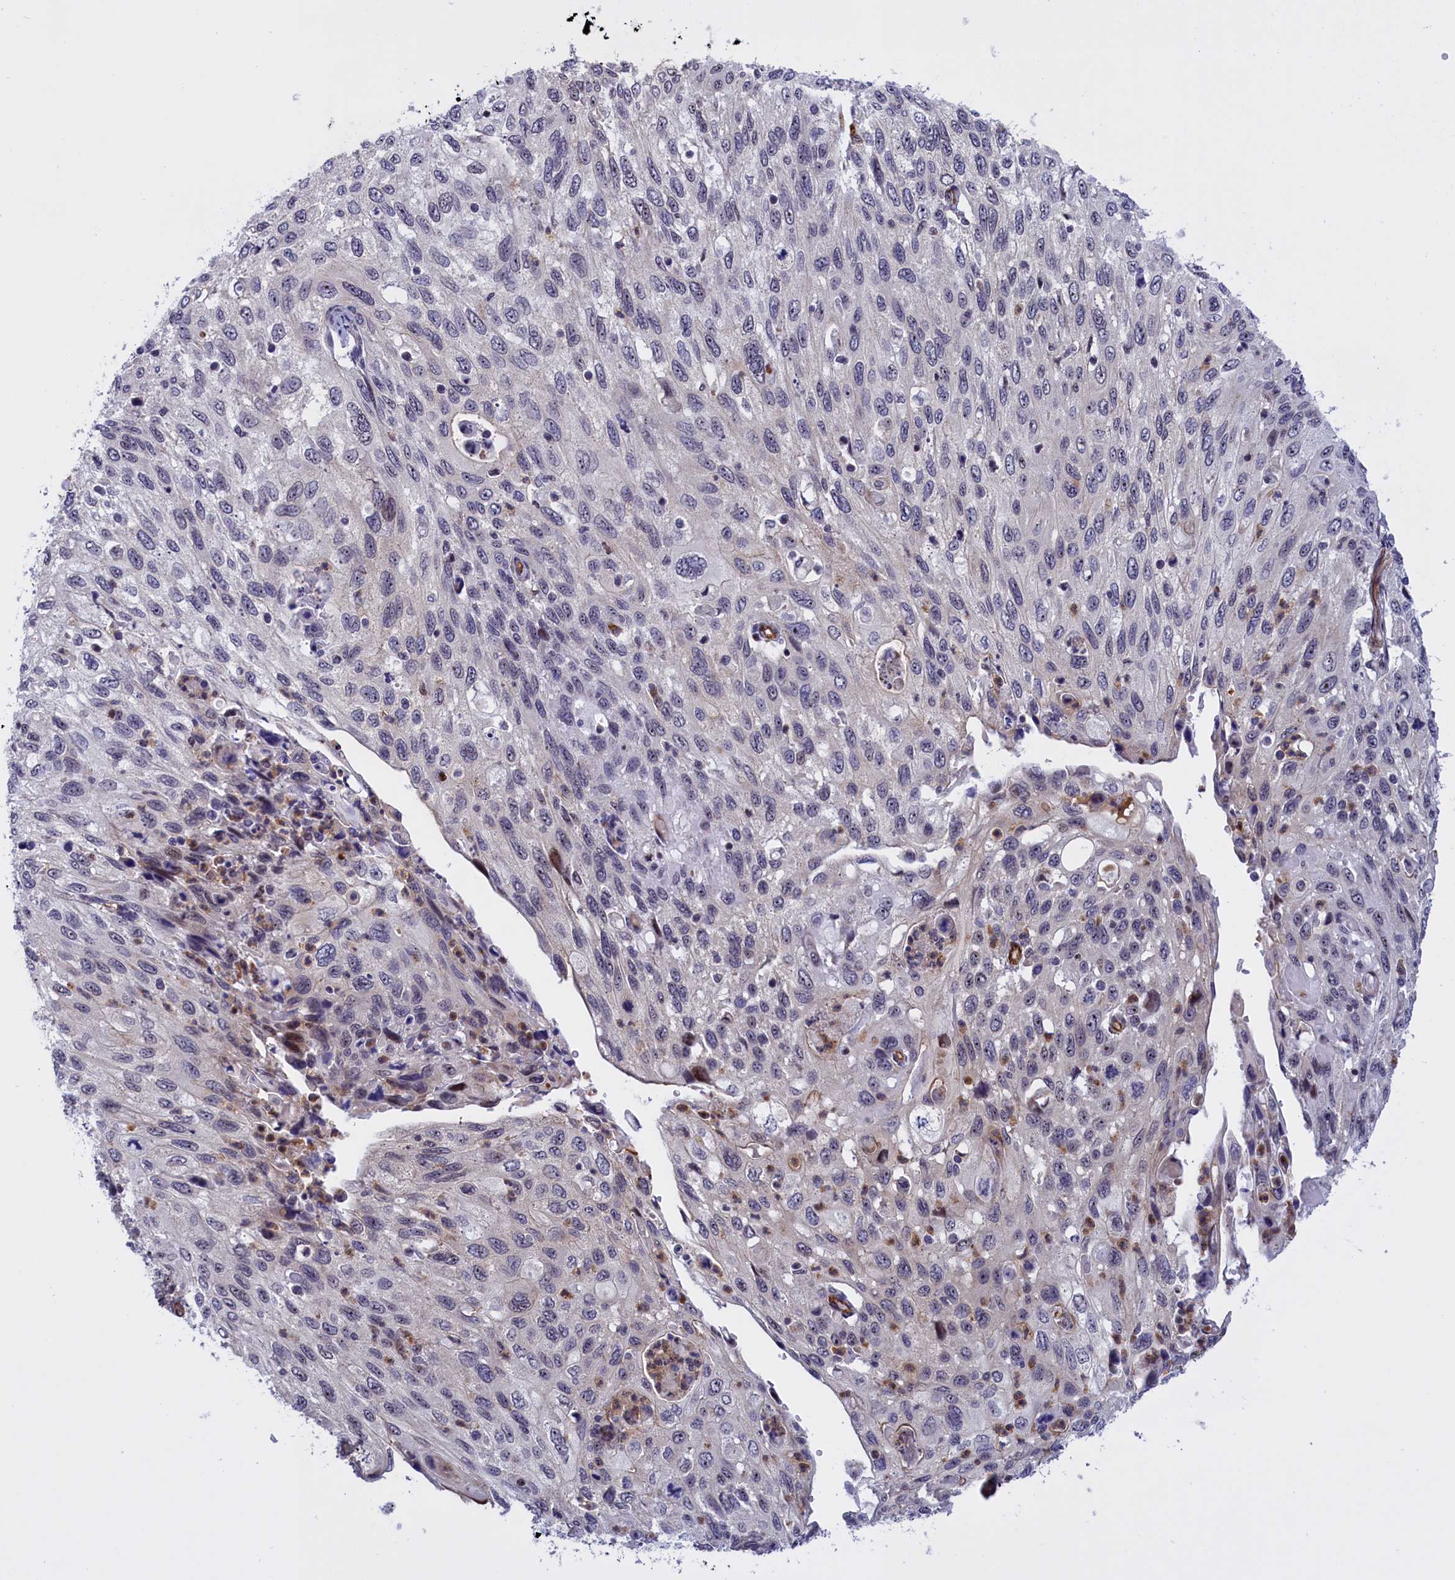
{"staining": {"intensity": "negative", "quantity": "none", "location": "none"}, "tissue": "cervical cancer", "cell_type": "Tumor cells", "image_type": "cancer", "snomed": [{"axis": "morphology", "description": "Squamous cell carcinoma, NOS"}, {"axis": "topography", "description": "Cervix"}], "caption": "An IHC histopathology image of cervical cancer (squamous cell carcinoma) is shown. There is no staining in tumor cells of cervical cancer (squamous cell carcinoma). Nuclei are stained in blue.", "gene": "MPND", "patient": {"sex": "female", "age": 70}}